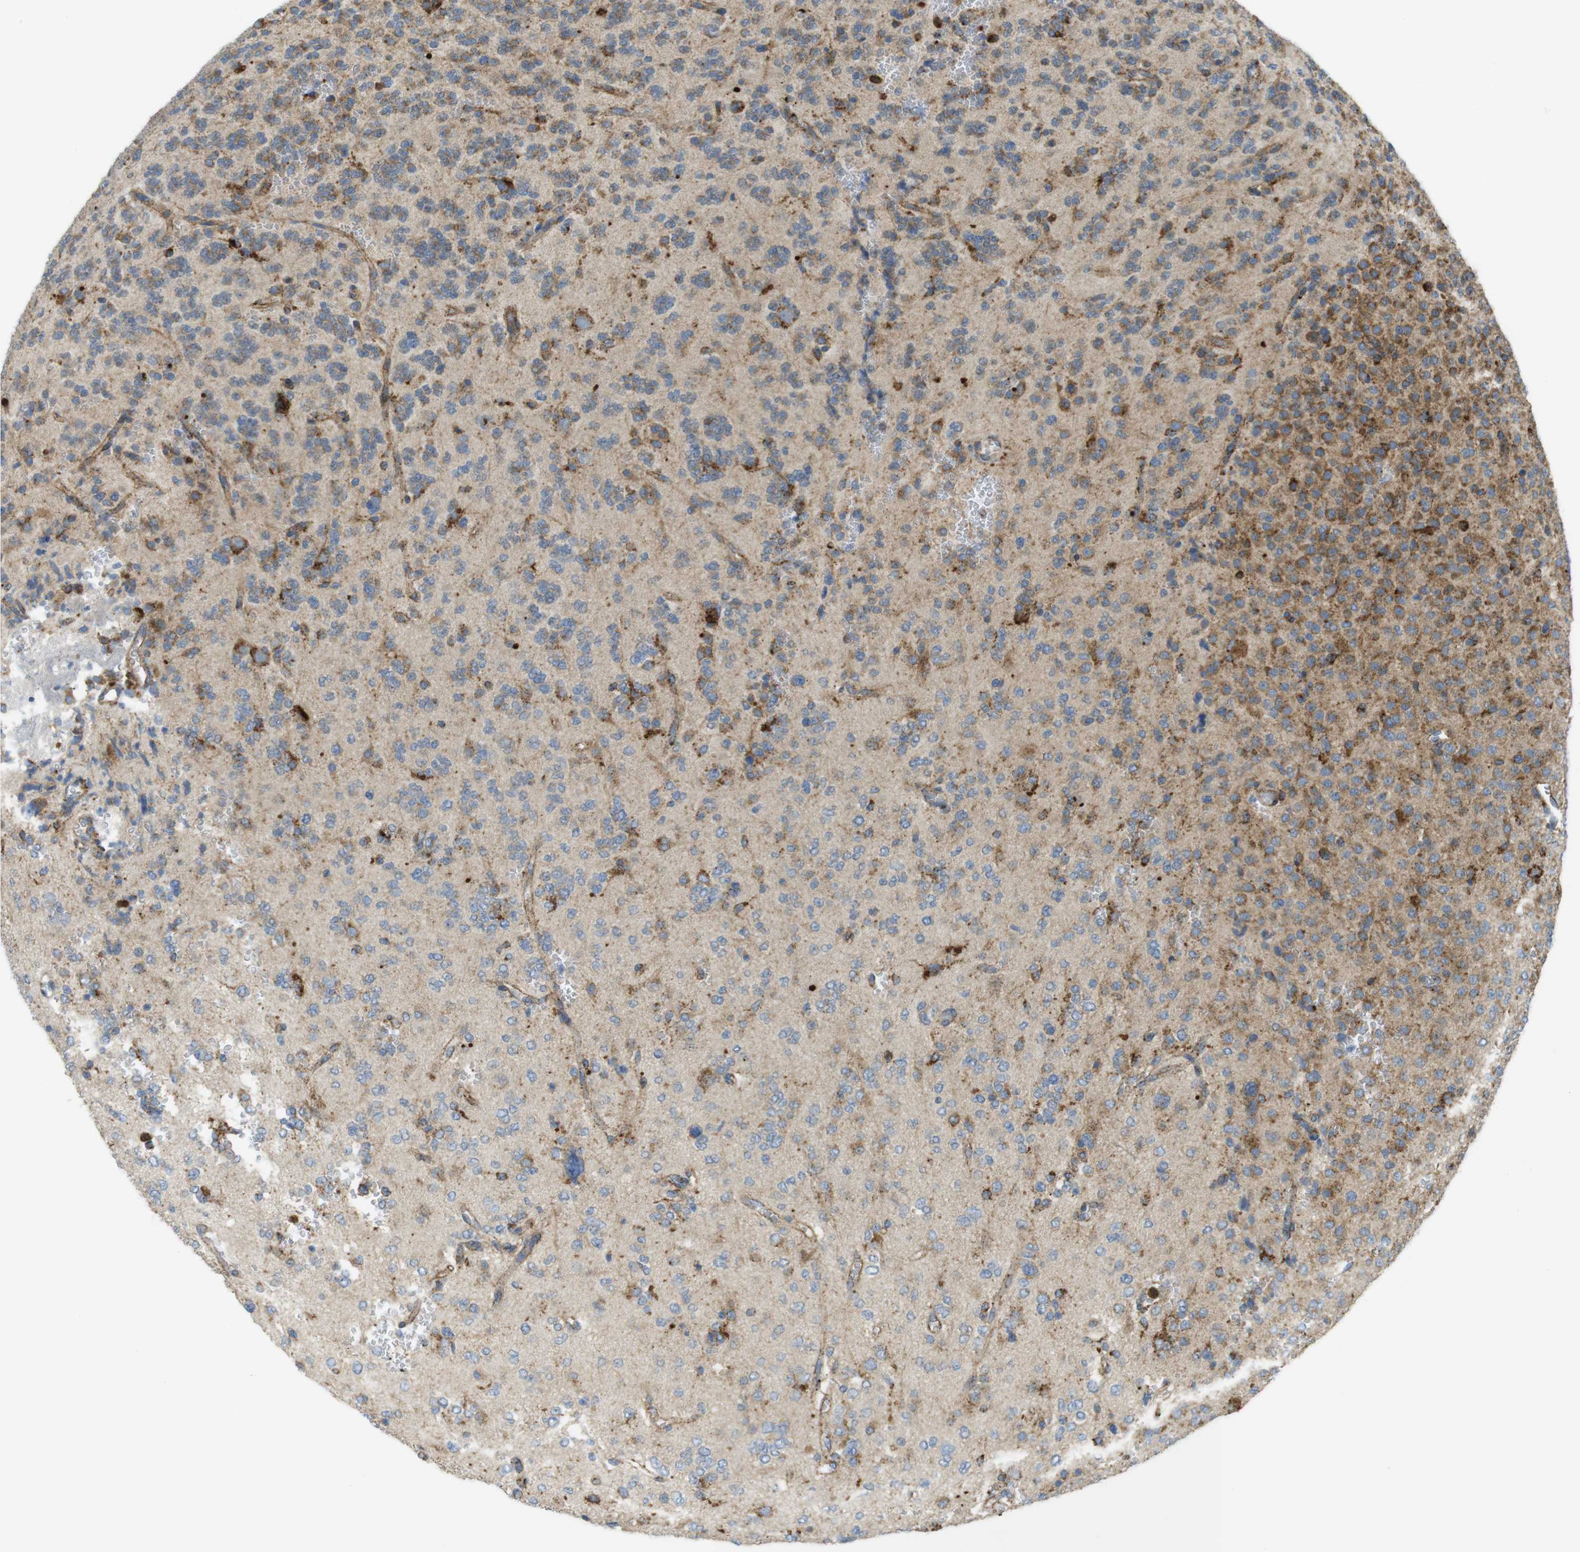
{"staining": {"intensity": "moderate", "quantity": ">75%", "location": "cytoplasmic/membranous"}, "tissue": "glioma", "cell_type": "Tumor cells", "image_type": "cancer", "snomed": [{"axis": "morphology", "description": "Glioma, malignant, Low grade"}, {"axis": "topography", "description": "Brain"}], "caption": "The micrograph displays a brown stain indicating the presence of a protein in the cytoplasmic/membranous of tumor cells in glioma.", "gene": "LAMP1", "patient": {"sex": "male", "age": 38}}